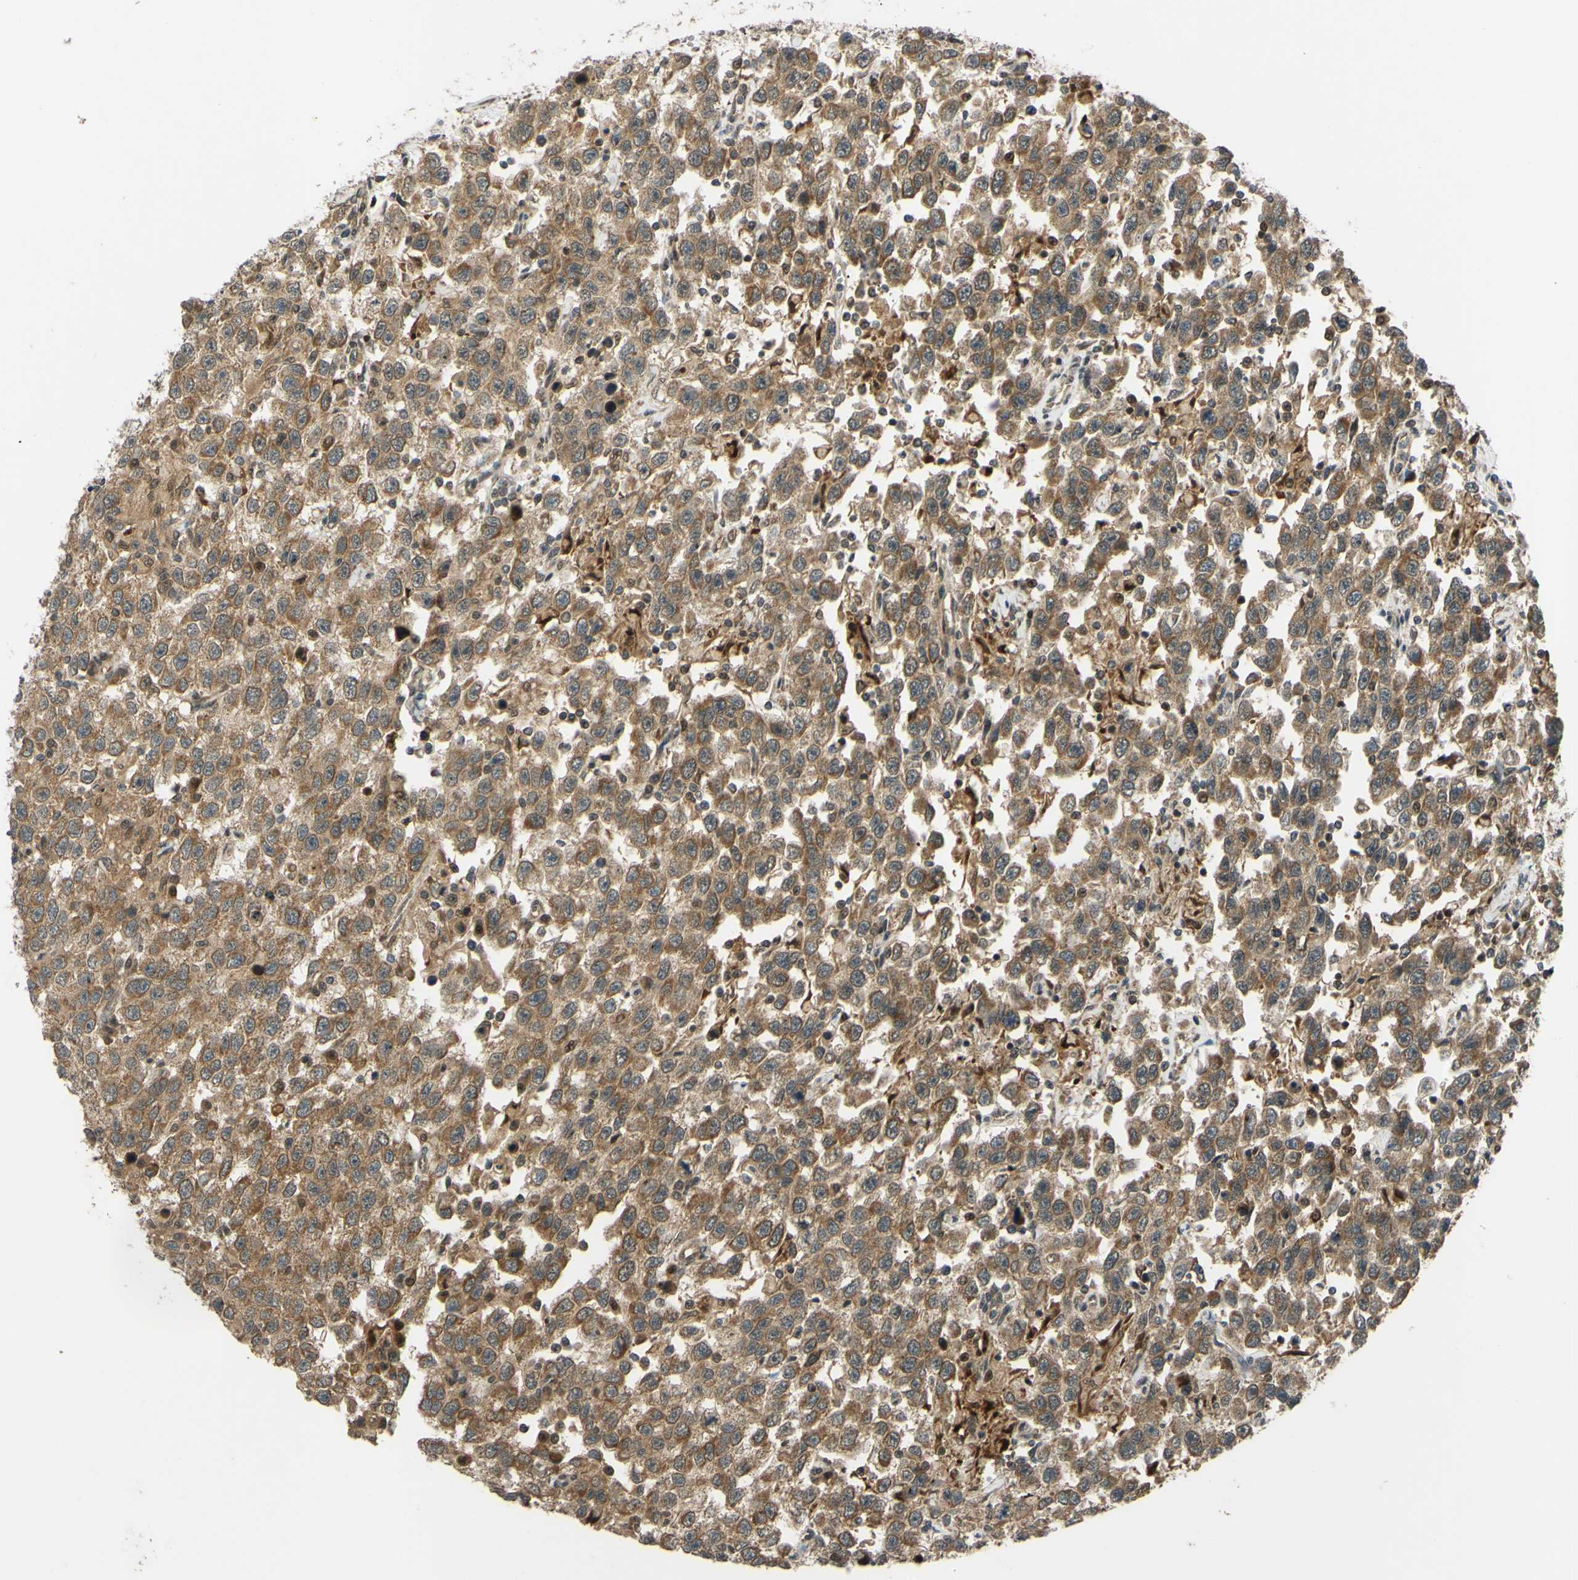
{"staining": {"intensity": "moderate", "quantity": ">75%", "location": "cytoplasmic/membranous"}, "tissue": "testis cancer", "cell_type": "Tumor cells", "image_type": "cancer", "snomed": [{"axis": "morphology", "description": "Seminoma, NOS"}, {"axis": "topography", "description": "Testis"}], "caption": "Immunohistochemistry photomicrograph of testis cancer stained for a protein (brown), which demonstrates medium levels of moderate cytoplasmic/membranous staining in about >75% of tumor cells.", "gene": "ABCC8", "patient": {"sex": "male", "age": 41}}